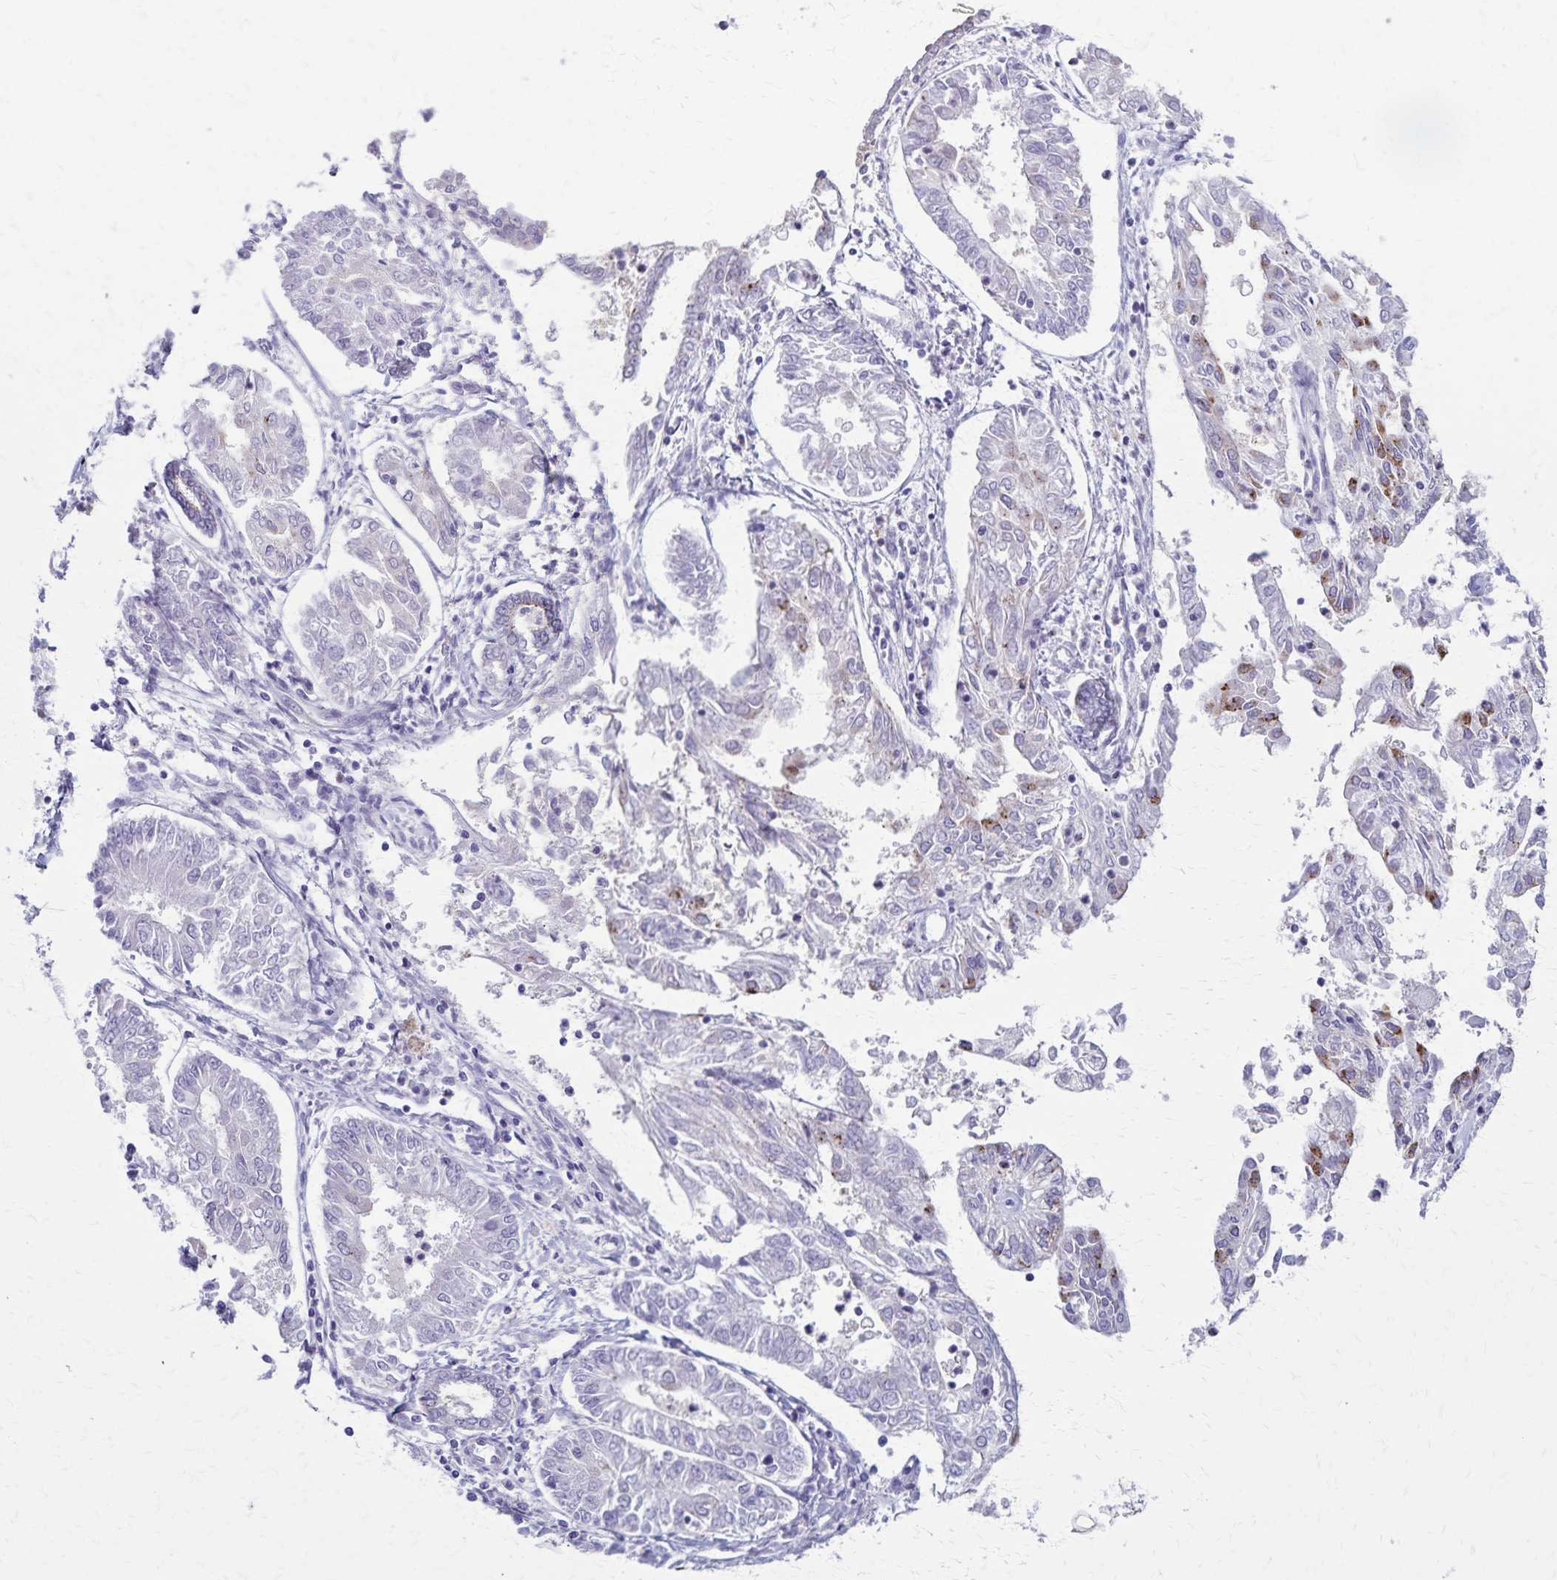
{"staining": {"intensity": "weak", "quantity": "<25%", "location": "cytoplasmic/membranous"}, "tissue": "endometrial cancer", "cell_type": "Tumor cells", "image_type": "cancer", "snomed": [{"axis": "morphology", "description": "Adenocarcinoma, NOS"}, {"axis": "topography", "description": "Endometrium"}], "caption": "The micrograph displays no staining of tumor cells in endometrial cancer (adenocarcinoma).", "gene": "TMEM60", "patient": {"sex": "female", "age": 68}}